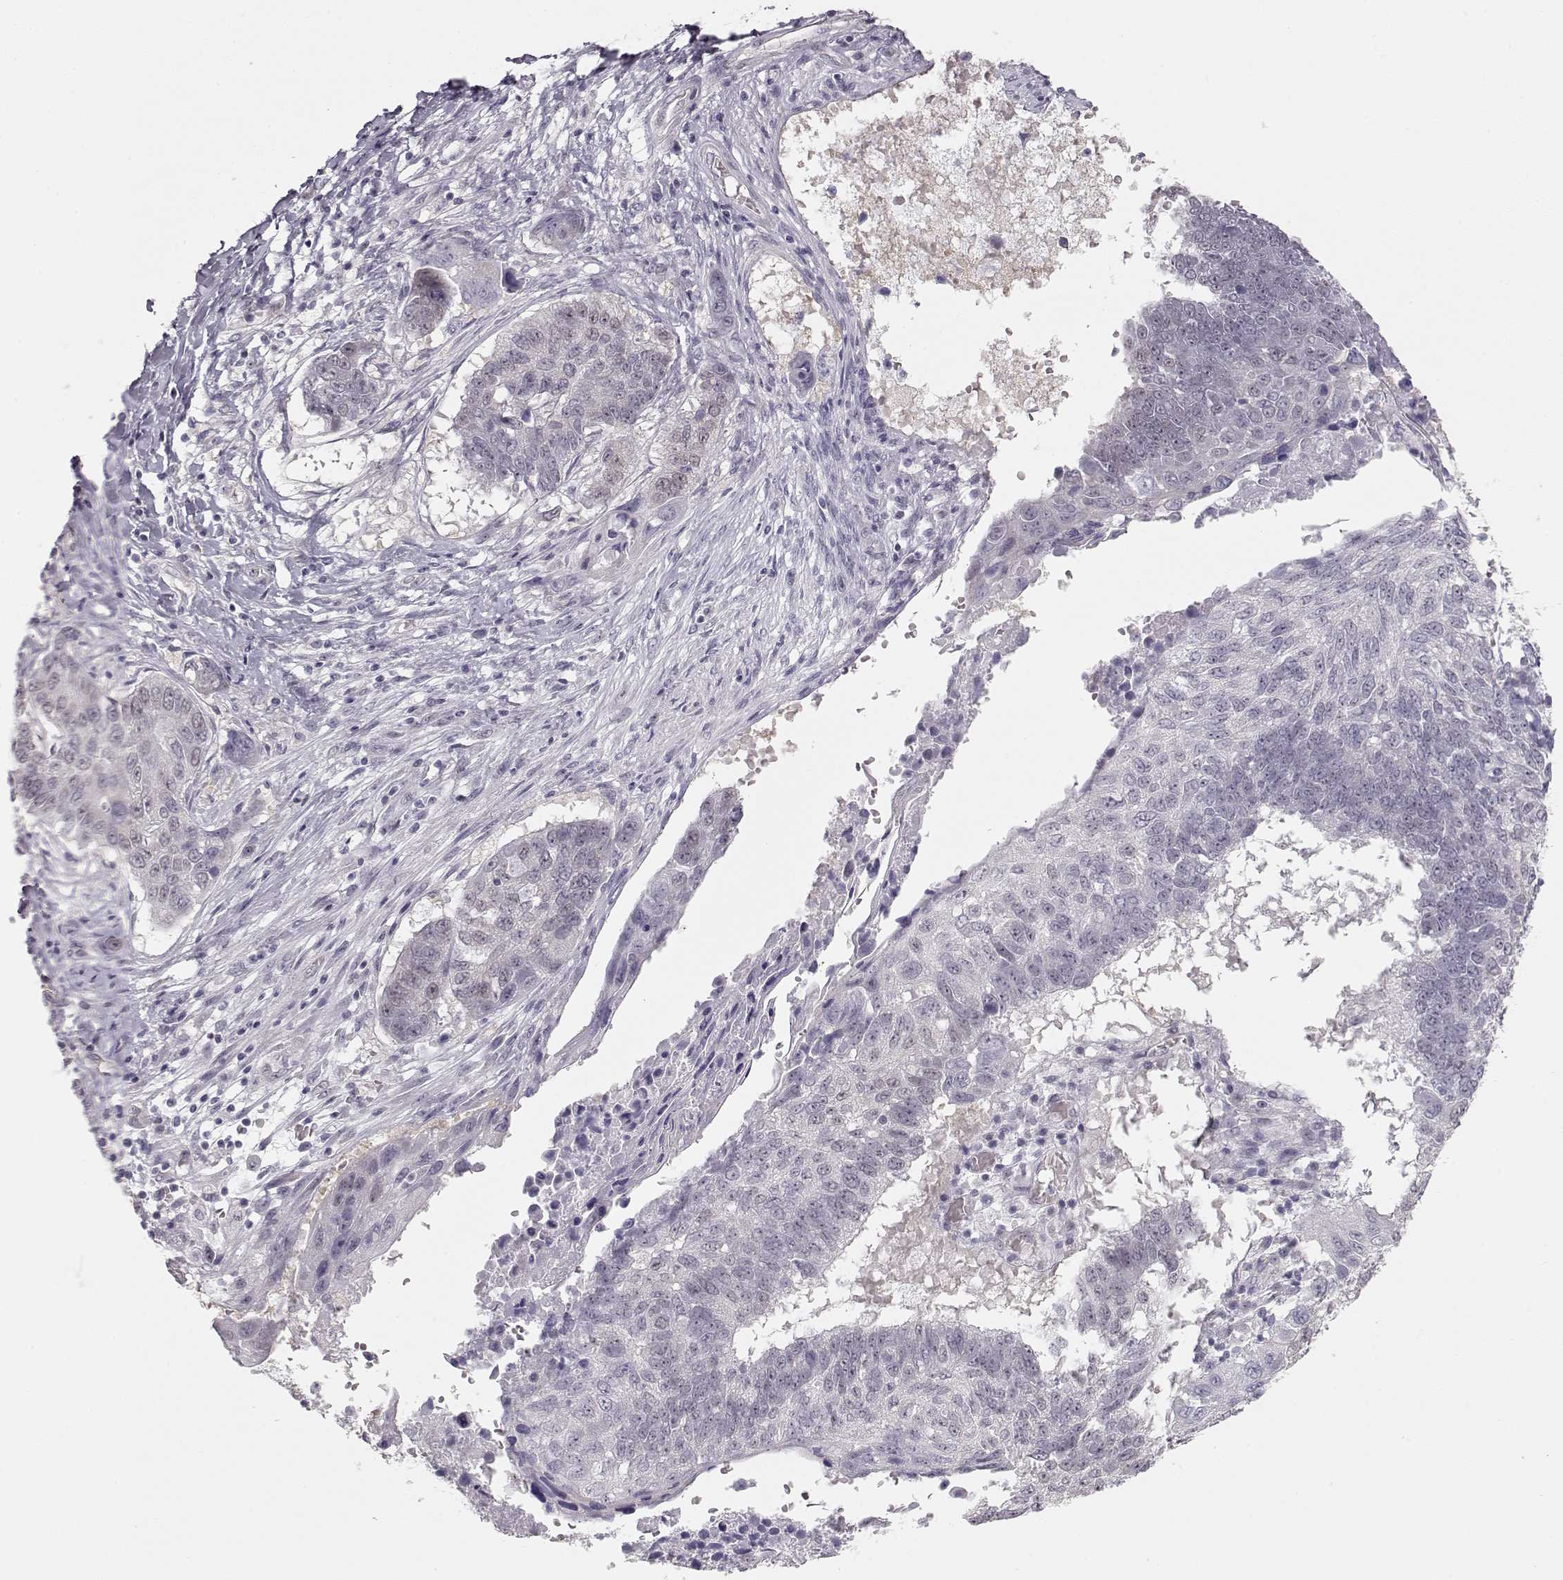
{"staining": {"intensity": "negative", "quantity": "none", "location": "none"}, "tissue": "lung cancer", "cell_type": "Tumor cells", "image_type": "cancer", "snomed": [{"axis": "morphology", "description": "Squamous cell carcinoma, NOS"}, {"axis": "topography", "description": "Lung"}], "caption": "Image shows no protein staining in tumor cells of lung squamous cell carcinoma tissue. The staining was performed using DAB to visualize the protein expression in brown, while the nuclei were stained in blue with hematoxylin (Magnification: 20x).", "gene": "FAM205A", "patient": {"sex": "male", "age": 73}}